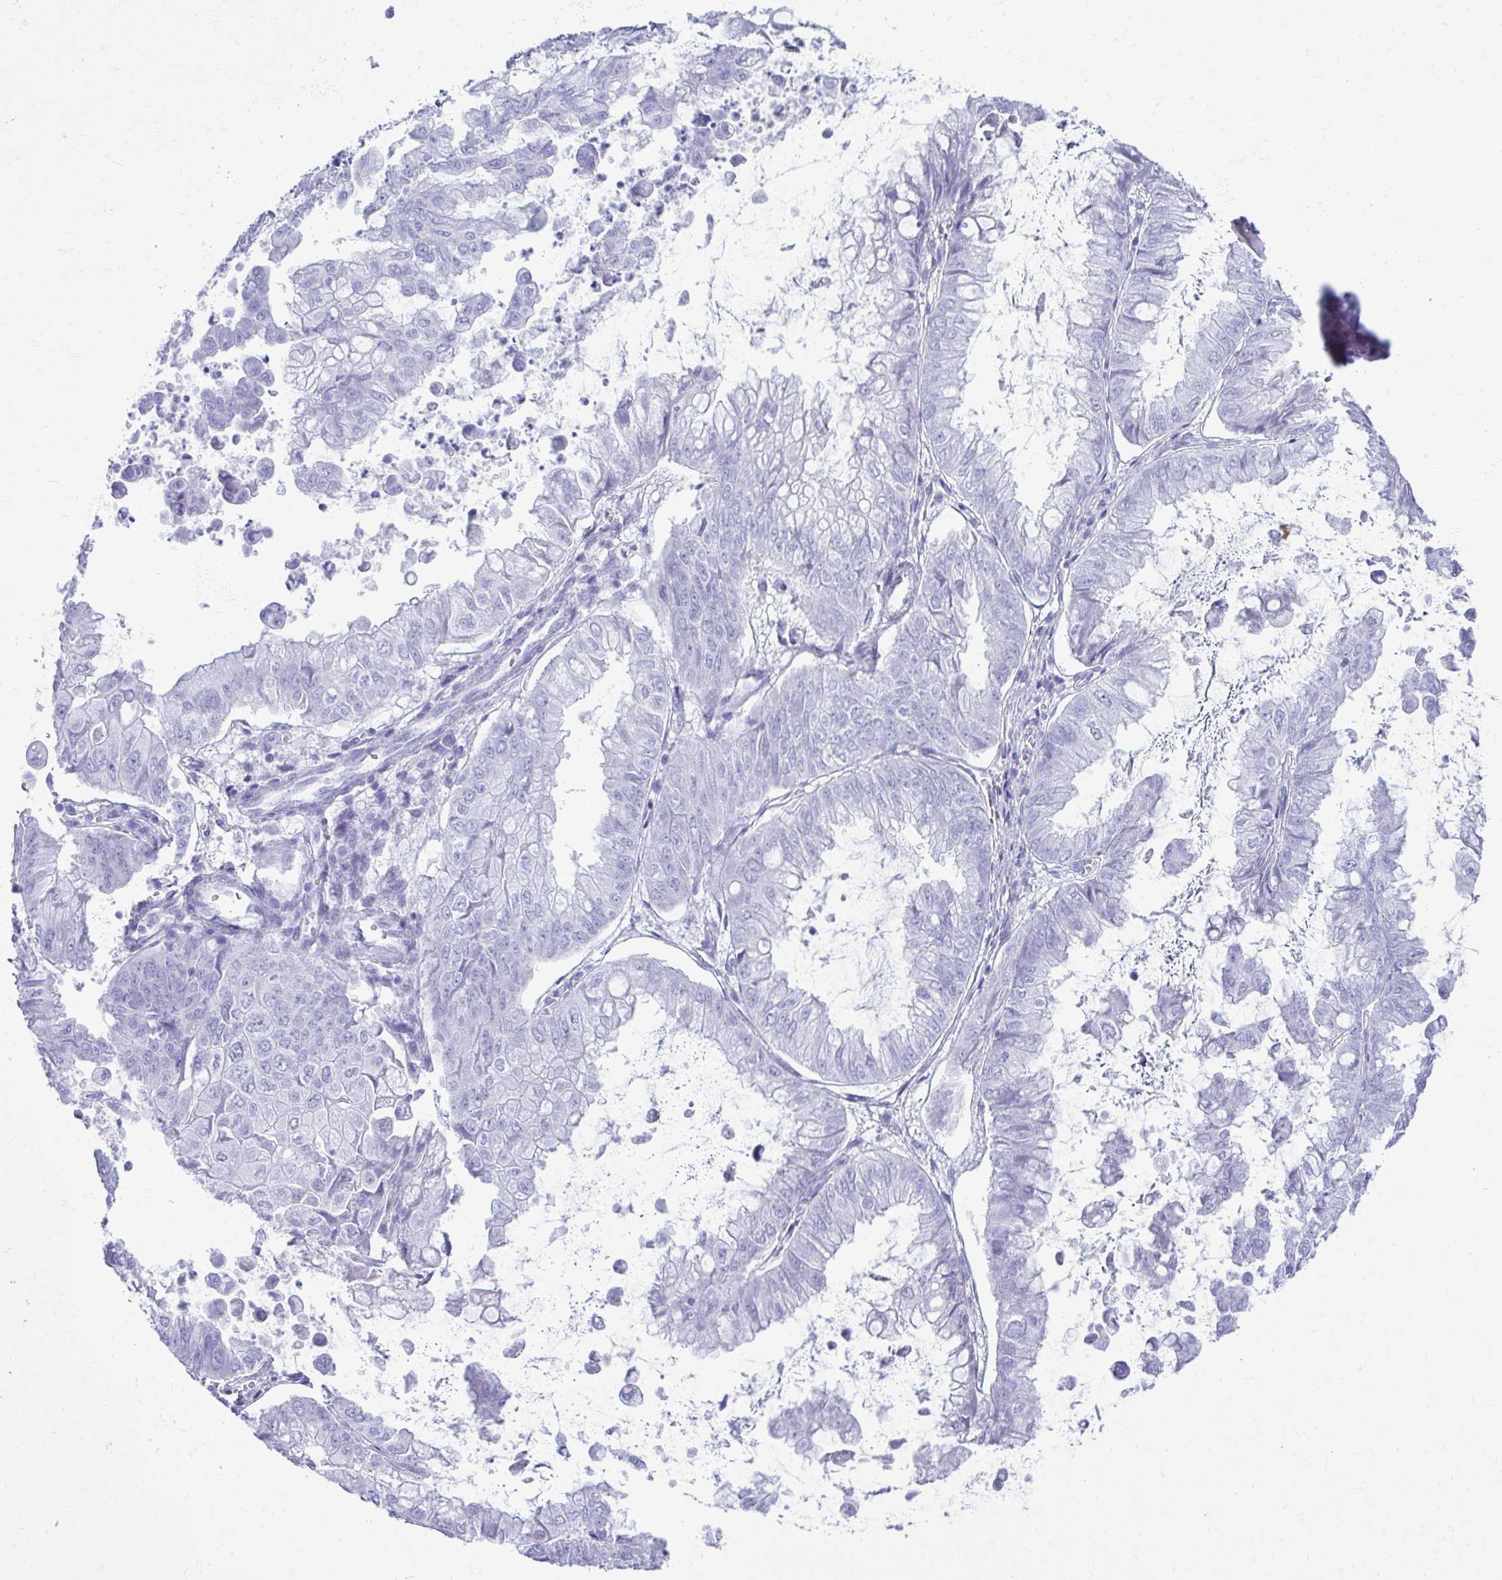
{"staining": {"intensity": "negative", "quantity": "none", "location": "none"}, "tissue": "stomach cancer", "cell_type": "Tumor cells", "image_type": "cancer", "snomed": [{"axis": "morphology", "description": "Adenocarcinoma, NOS"}, {"axis": "topography", "description": "Stomach, upper"}], "caption": "Immunohistochemical staining of human stomach adenocarcinoma reveals no significant positivity in tumor cells.", "gene": "ATP4B", "patient": {"sex": "male", "age": 80}}